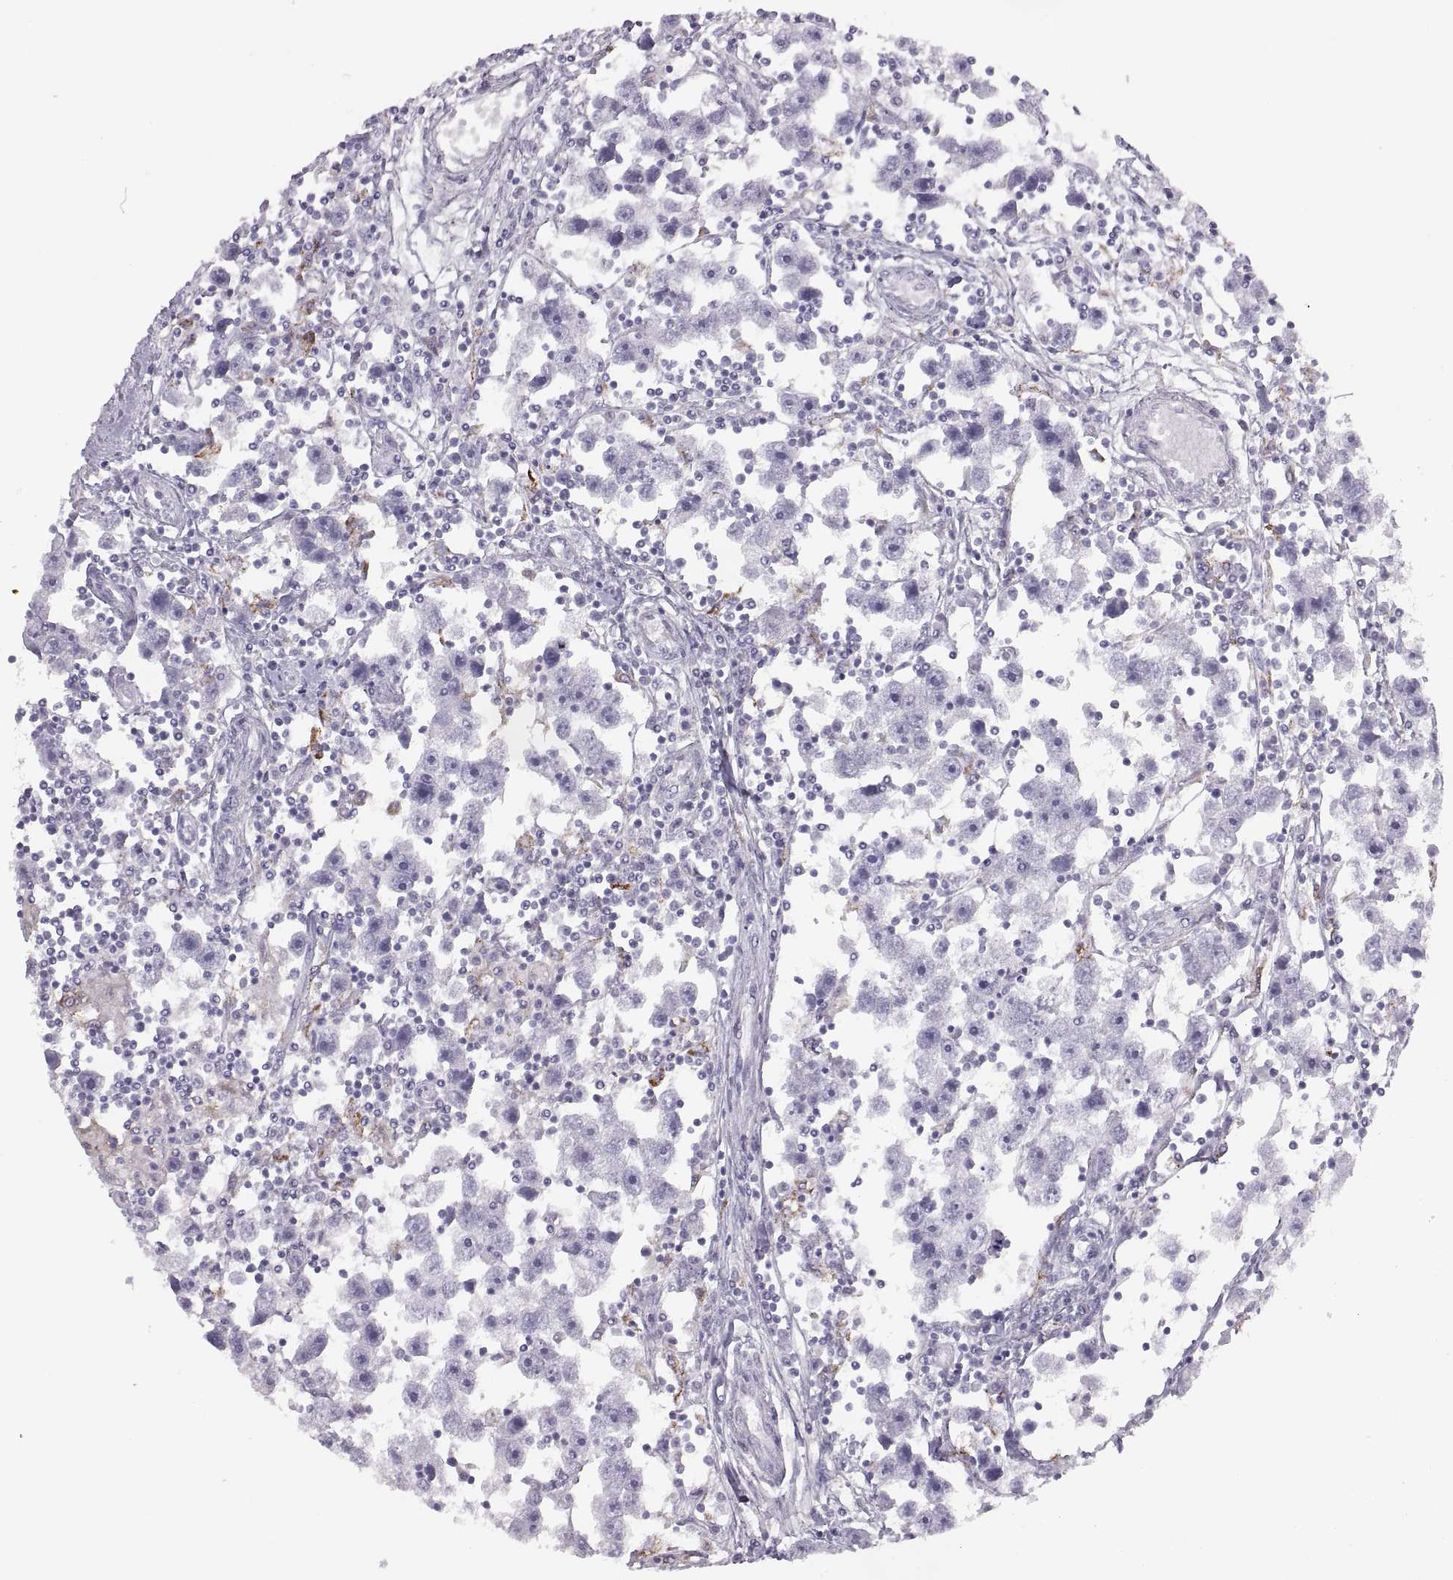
{"staining": {"intensity": "negative", "quantity": "none", "location": "none"}, "tissue": "testis cancer", "cell_type": "Tumor cells", "image_type": "cancer", "snomed": [{"axis": "morphology", "description": "Seminoma, NOS"}, {"axis": "topography", "description": "Testis"}], "caption": "Image shows no significant protein expression in tumor cells of testis cancer.", "gene": "COL9A3", "patient": {"sex": "male", "age": 30}}